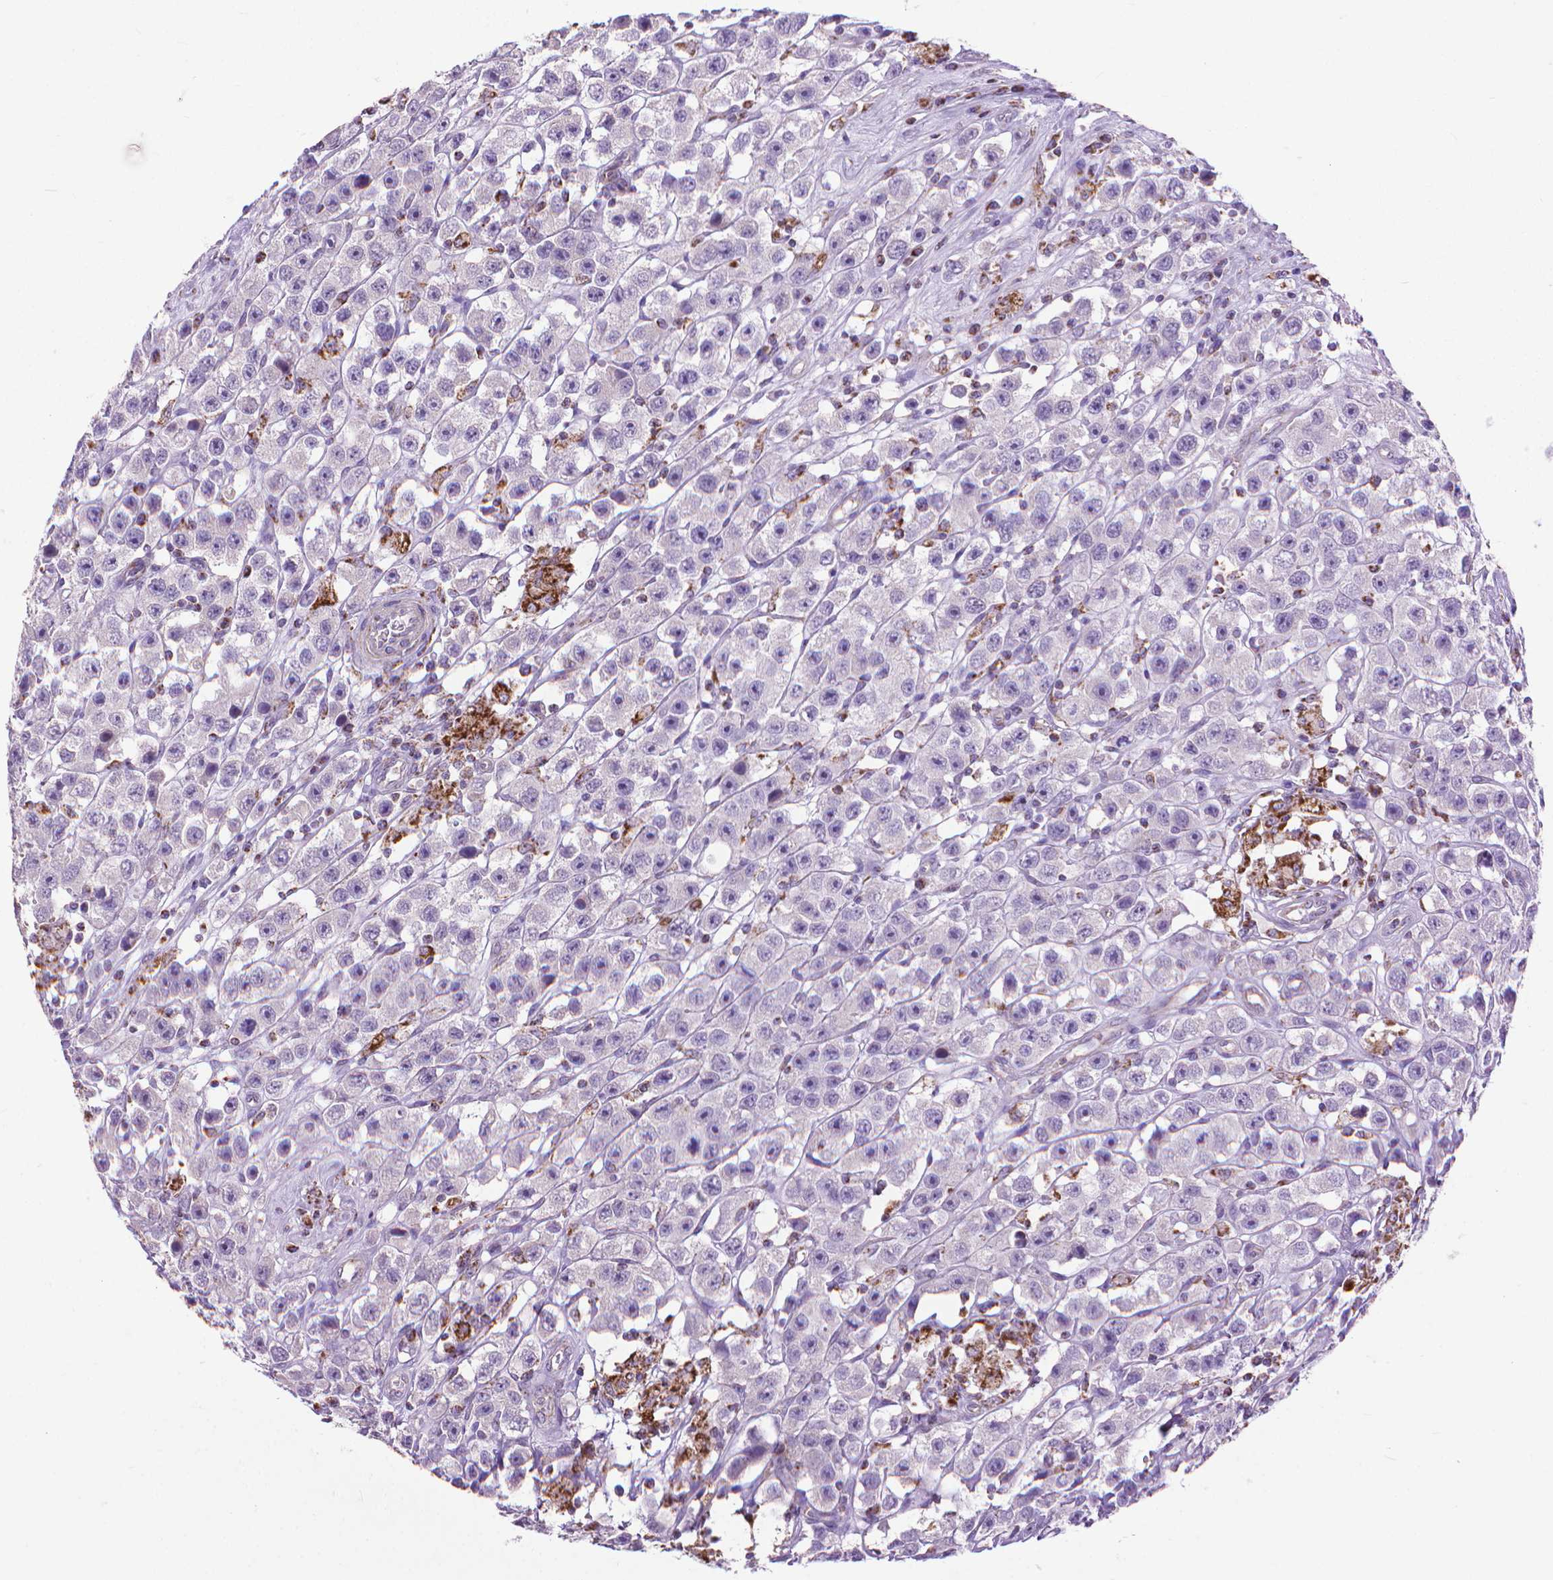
{"staining": {"intensity": "negative", "quantity": "none", "location": "none"}, "tissue": "testis cancer", "cell_type": "Tumor cells", "image_type": "cancer", "snomed": [{"axis": "morphology", "description": "Seminoma, NOS"}, {"axis": "topography", "description": "Testis"}], "caption": "IHC micrograph of testis seminoma stained for a protein (brown), which displays no expression in tumor cells.", "gene": "VDAC1", "patient": {"sex": "male", "age": 45}}